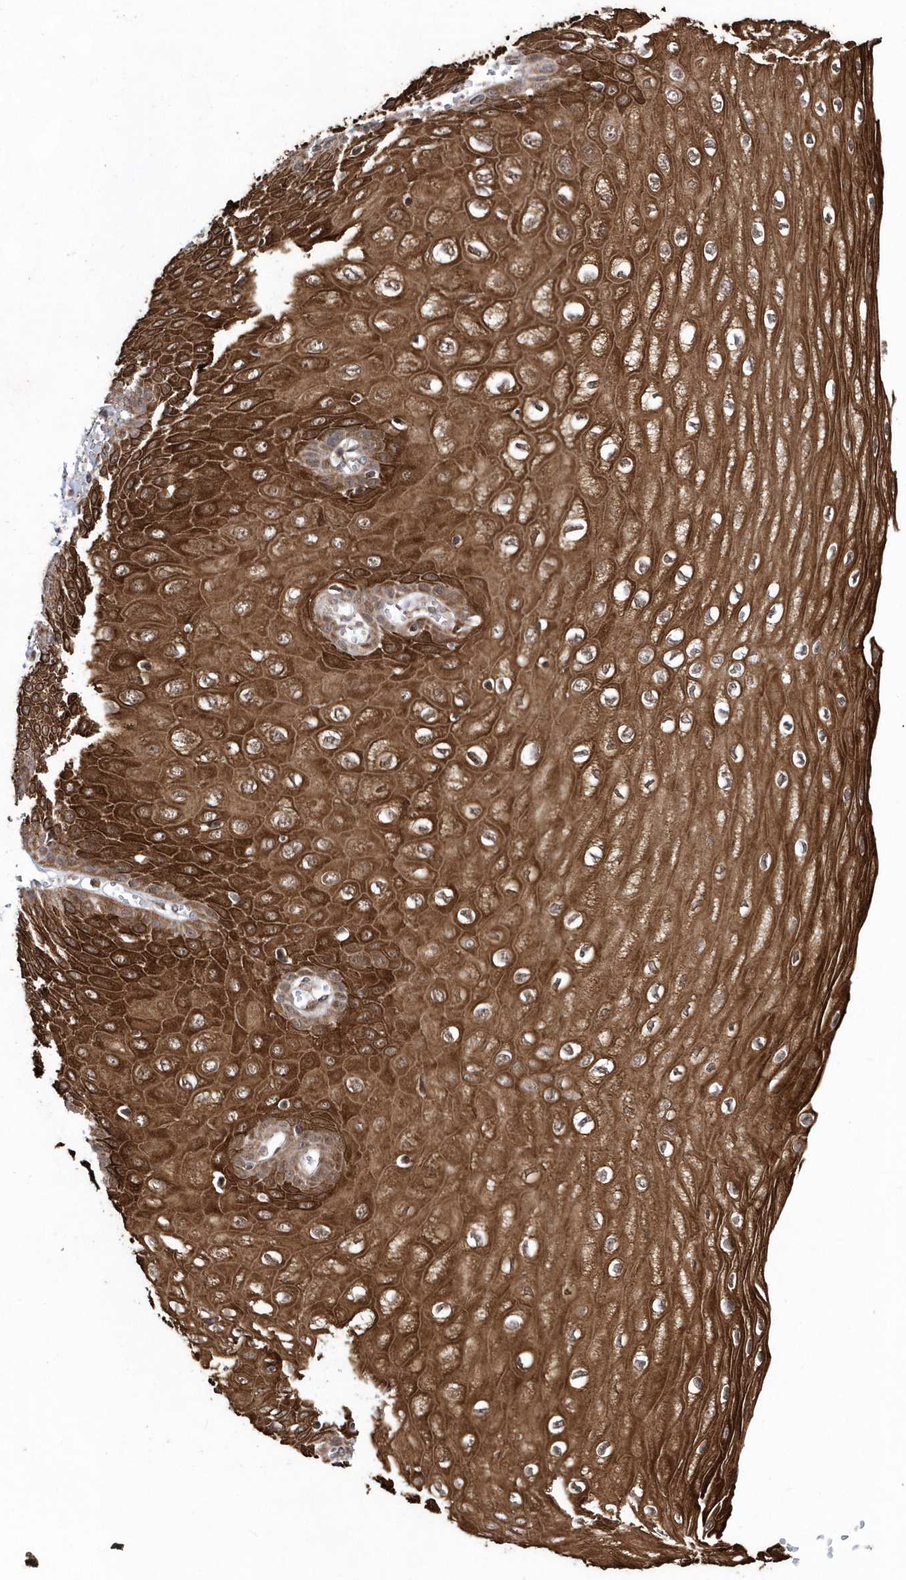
{"staining": {"intensity": "strong", "quantity": ">75%", "location": "cytoplasmic/membranous"}, "tissue": "esophagus", "cell_type": "Squamous epithelial cells", "image_type": "normal", "snomed": [{"axis": "morphology", "description": "Normal tissue, NOS"}, {"axis": "topography", "description": "Esophagus"}], "caption": "IHC (DAB) staining of unremarkable human esophagus exhibits strong cytoplasmic/membranous protein expression in about >75% of squamous epithelial cells.", "gene": "DALRD3", "patient": {"sex": "male", "age": 60}}